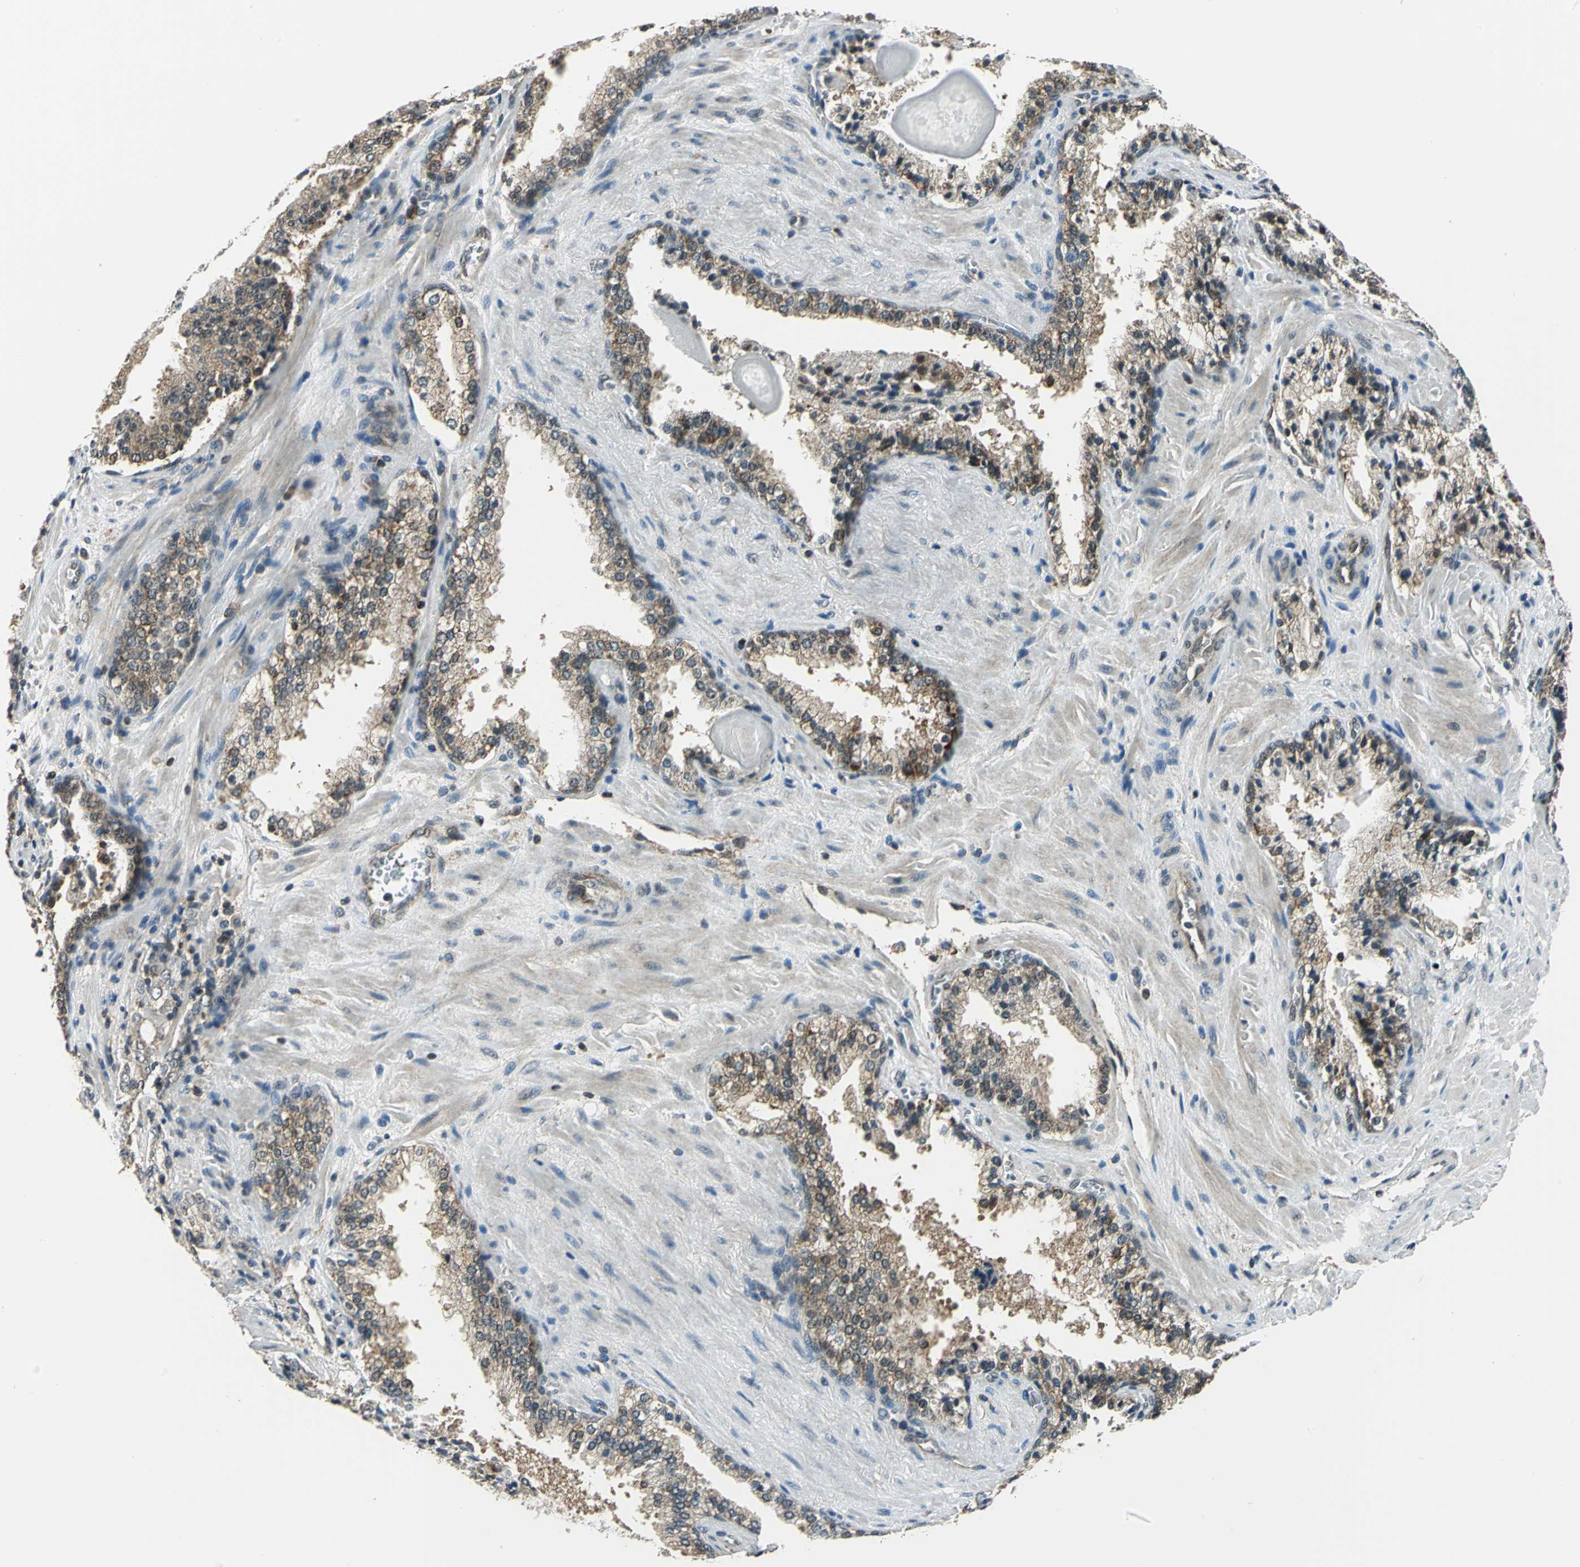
{"staining": {"intensity": "moderate", "quantity": ">75%", "location": "cytoplasmic/membranous"}, "tissue": "prostate cancer", "cell_type": "Tumor cells", "image_type": "cancer", "snomed": [{"axis": "morphology", "description": "Adenocarcinoma, High grade"}, {"axis": "topography", "description": "Prostate"}], "caption": "Immunohistochemical staining of prostate adenocarcinoma (high-grade) displays medium levels of moderate cytoplasmic/membranous protein staining in about >75% of tumor cells. The staining was performed using DAB, with brown indicating positive protein expression. Nuclei are stained blue with hematoxylin.", "gene": "NUDT2", "patient": {"sex": "male", "age": 58}}